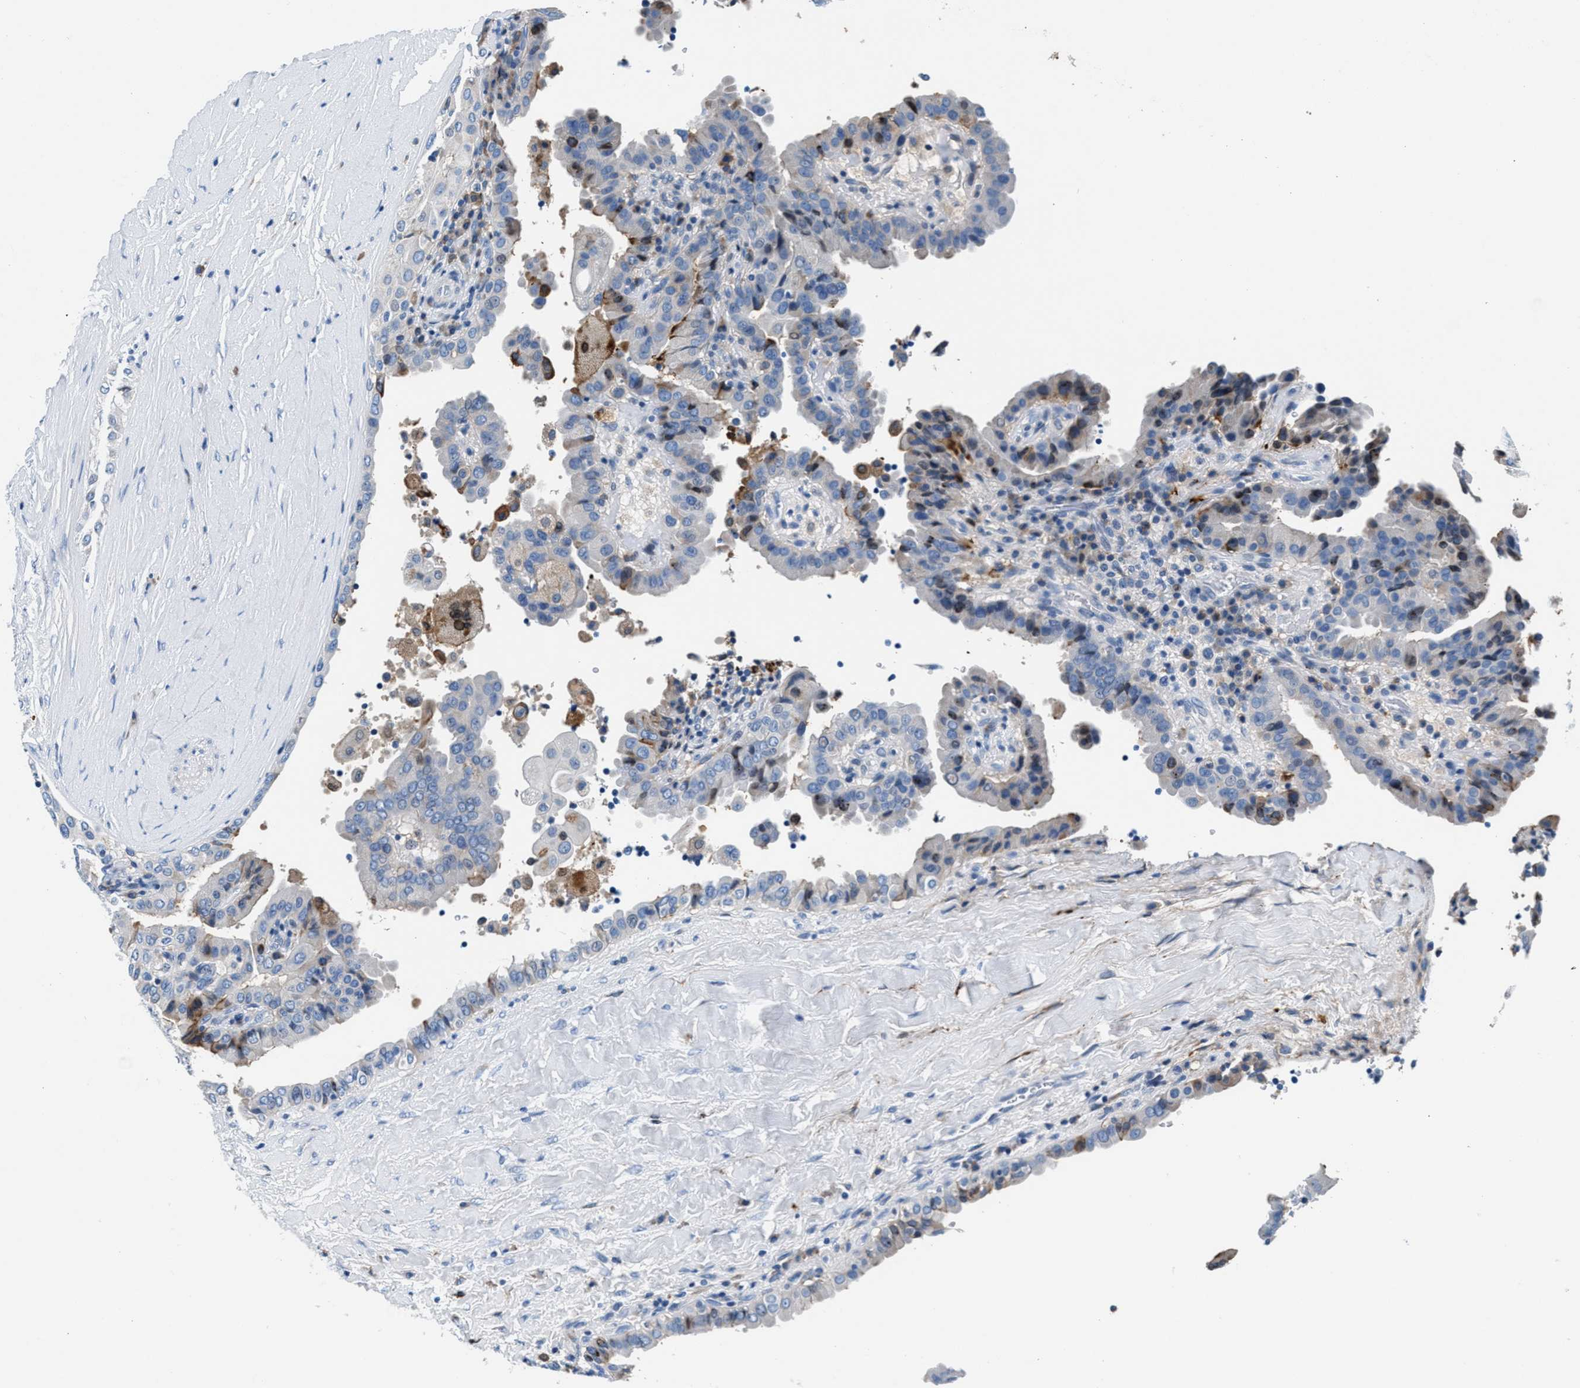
{"staining": {"intensity": "weak", "quantity": "<25%", "location": "cytoplasmic/membranous"}, "tissue": "thyroid cancer", "cell_type": "Tumor cells", "image_type": "cancer", "snomed": [{"axis": "morphology", "description": "Papillary adenocarcinoma, NOS"}, {"axis": "topography", "description": "Thyroid gland"}], "caption": "This is an immunohistochemistry (IHC) histopathology image of papillary adenocarcinoma (thyroid). There is no staining in tumor cells.", "gene": "SLFN11", "patient": {"sex": "male", "age": 33}}